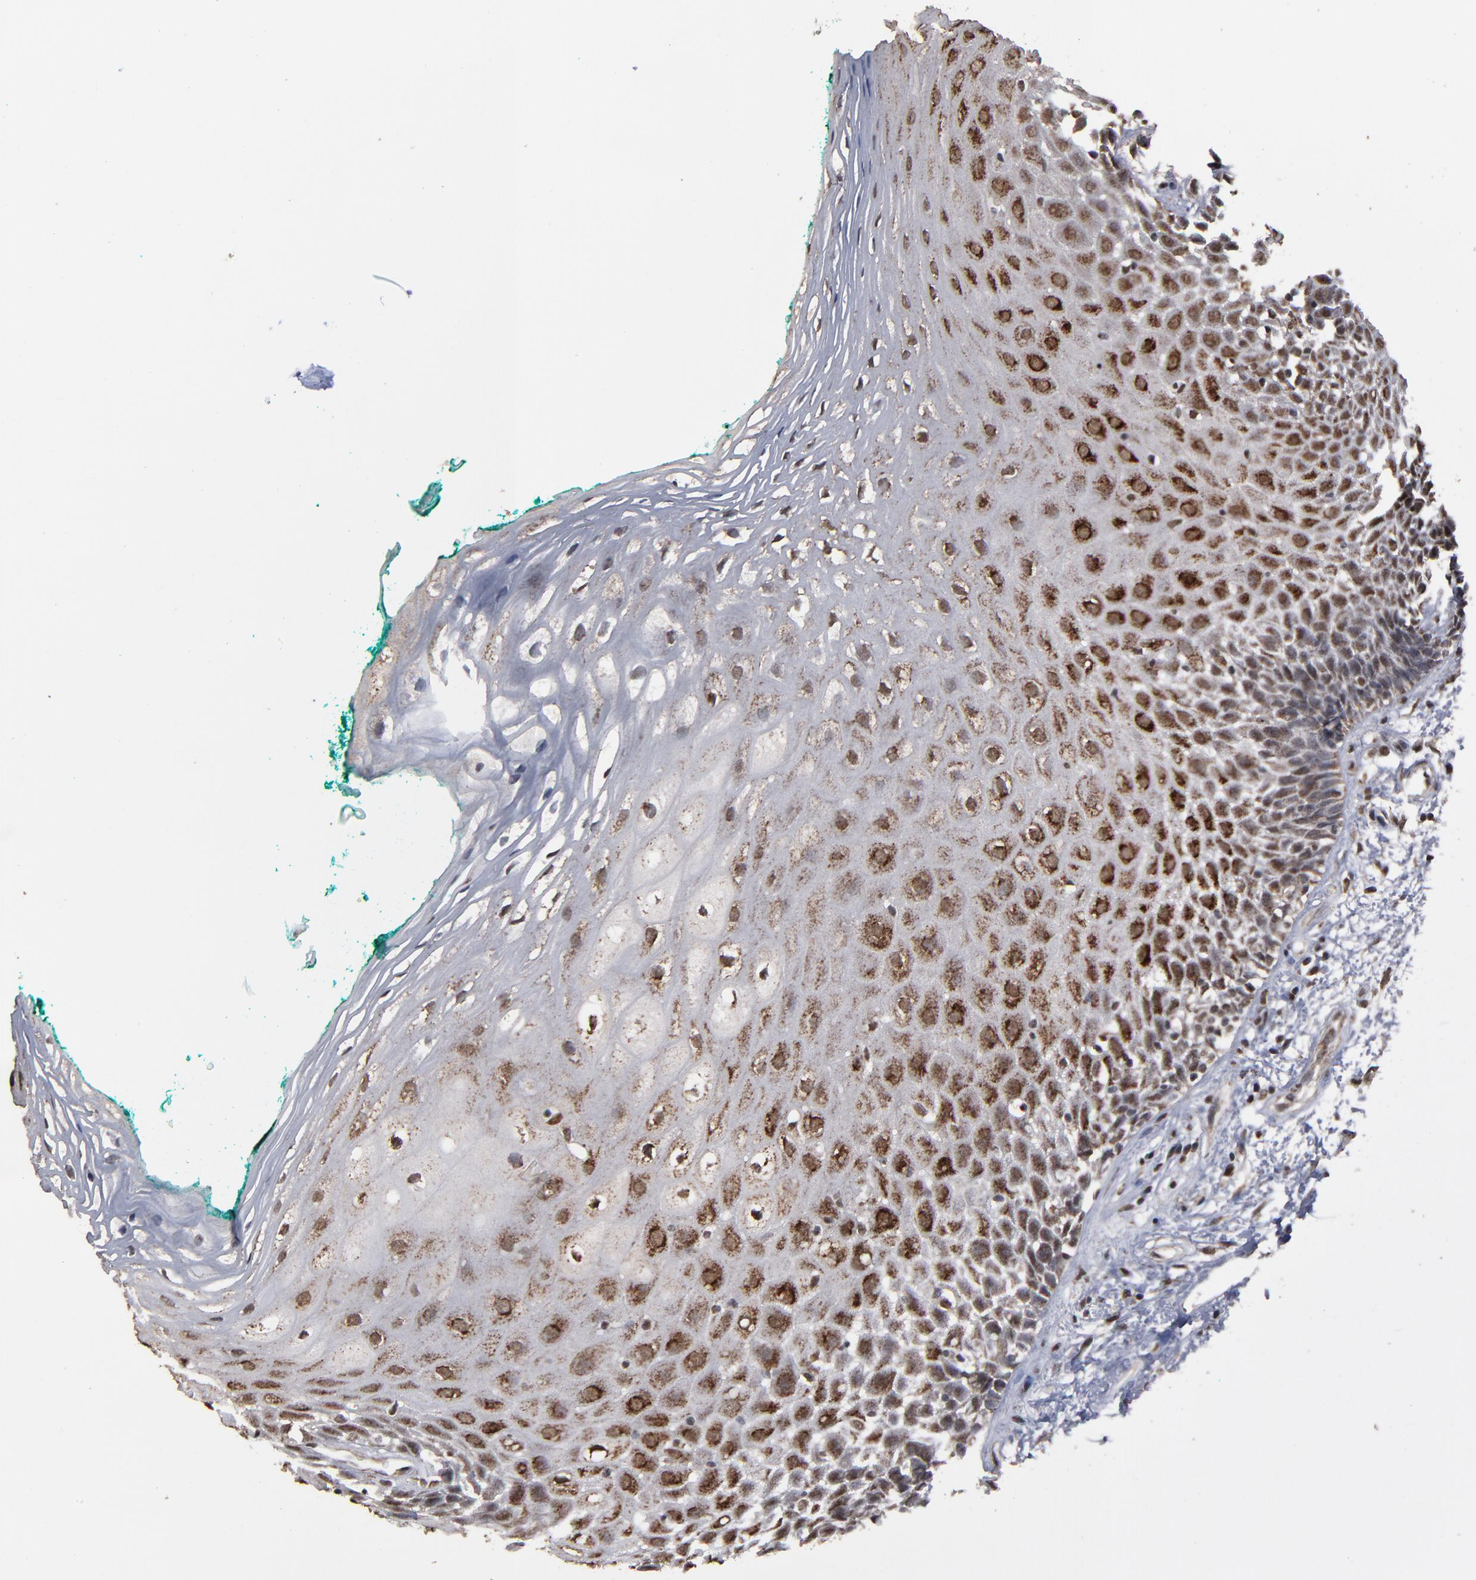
{"staining": {"intensity": "strong", "quantity": ">75%", "location": "cytoplasmic/membranous,nuclear"}, "tissue": "oral mucosa", "cell_type": "Squamous epithelial cells", "image_type": "normal", "snomed": [{"axis": "morphology", "description": "Normal tissue, NOS"}, {"axis": "morphology", "description": "Squamous cell carcinoma, NOS"}, {"axis": "topography", "description": "Skeletal muscle"}, {"axis": "topography", "description": "Oral tissue"}, {"axis": "topography", "description": "Head-Neck"}], "caption": "Strong cytoplasmic/membranous,nuclear staining is seen in about >75% of squamous epithelial cells in benign oral mucosa. The staining was performed using DAB (3,3'-diaminobenzidine) to visualize the protein expression in brown, while the nuclei were stained in blue with hematoxylin (Magnification: 20x).", "gene": "BNIP3", "patient": {"sex": "female", "age": 84}}